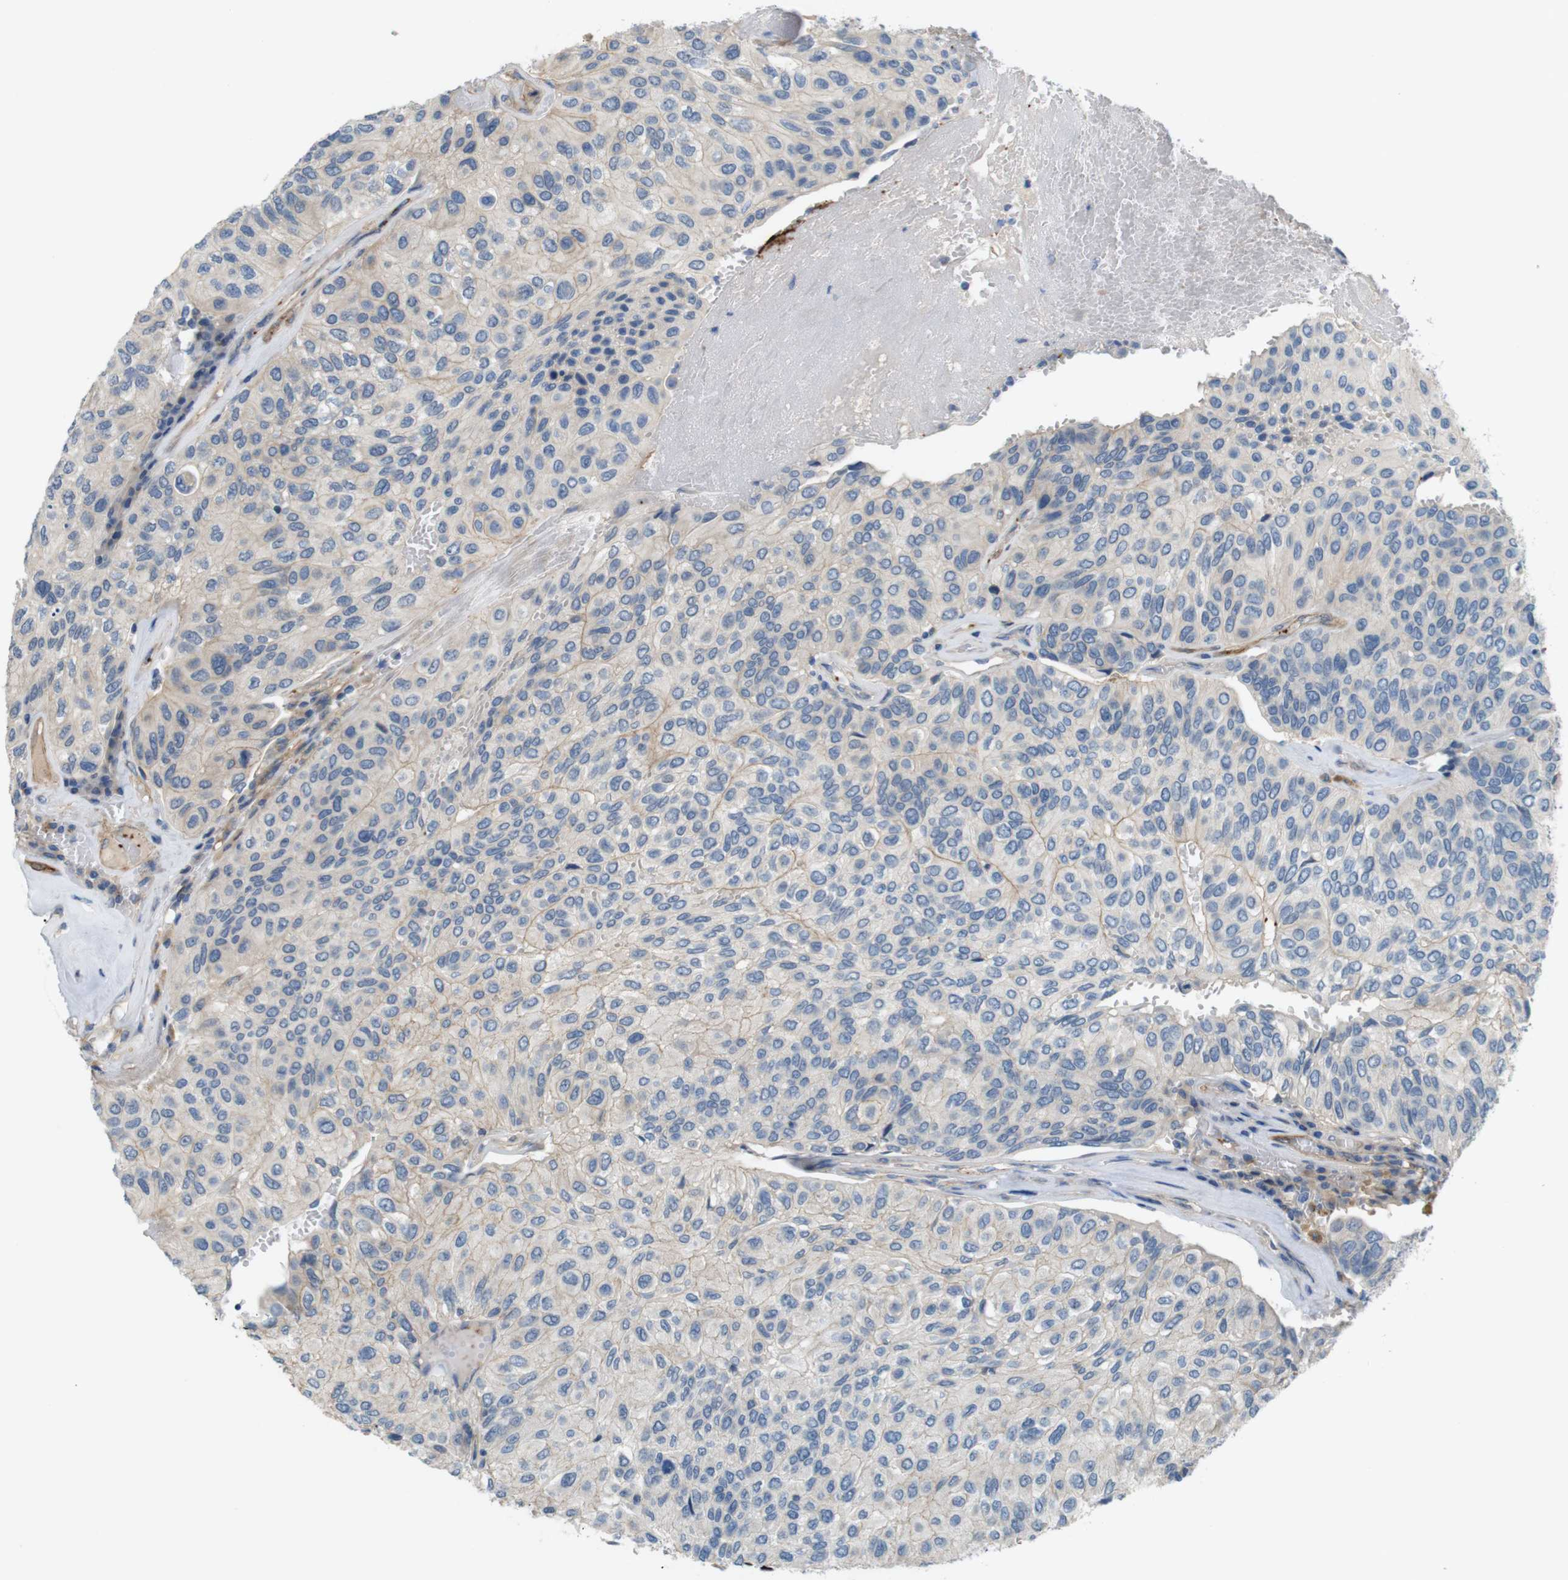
{"staining": {"intensity": "weak", "quantity": ">75%", "location": "cytoplasmic/membranous"}, "tissue": "urothelial cancer", "cell_type": "Tumor cells", "image_type": "cancer", "snomed": [{"axis": "morphology", "description": "Urothelial carcinoma, High grade"}, {"axis": "topography", "description": "Urinary bladder"}], "caption": "High-grade urothelial carcinoma tissue exhibits weak cytoplasmic/membranous positivity in approximately >75% of tumor cells, visualized by immunohistochemistry.", "gene": "BVES", "patient": {"sex": "male", "age": 66}}